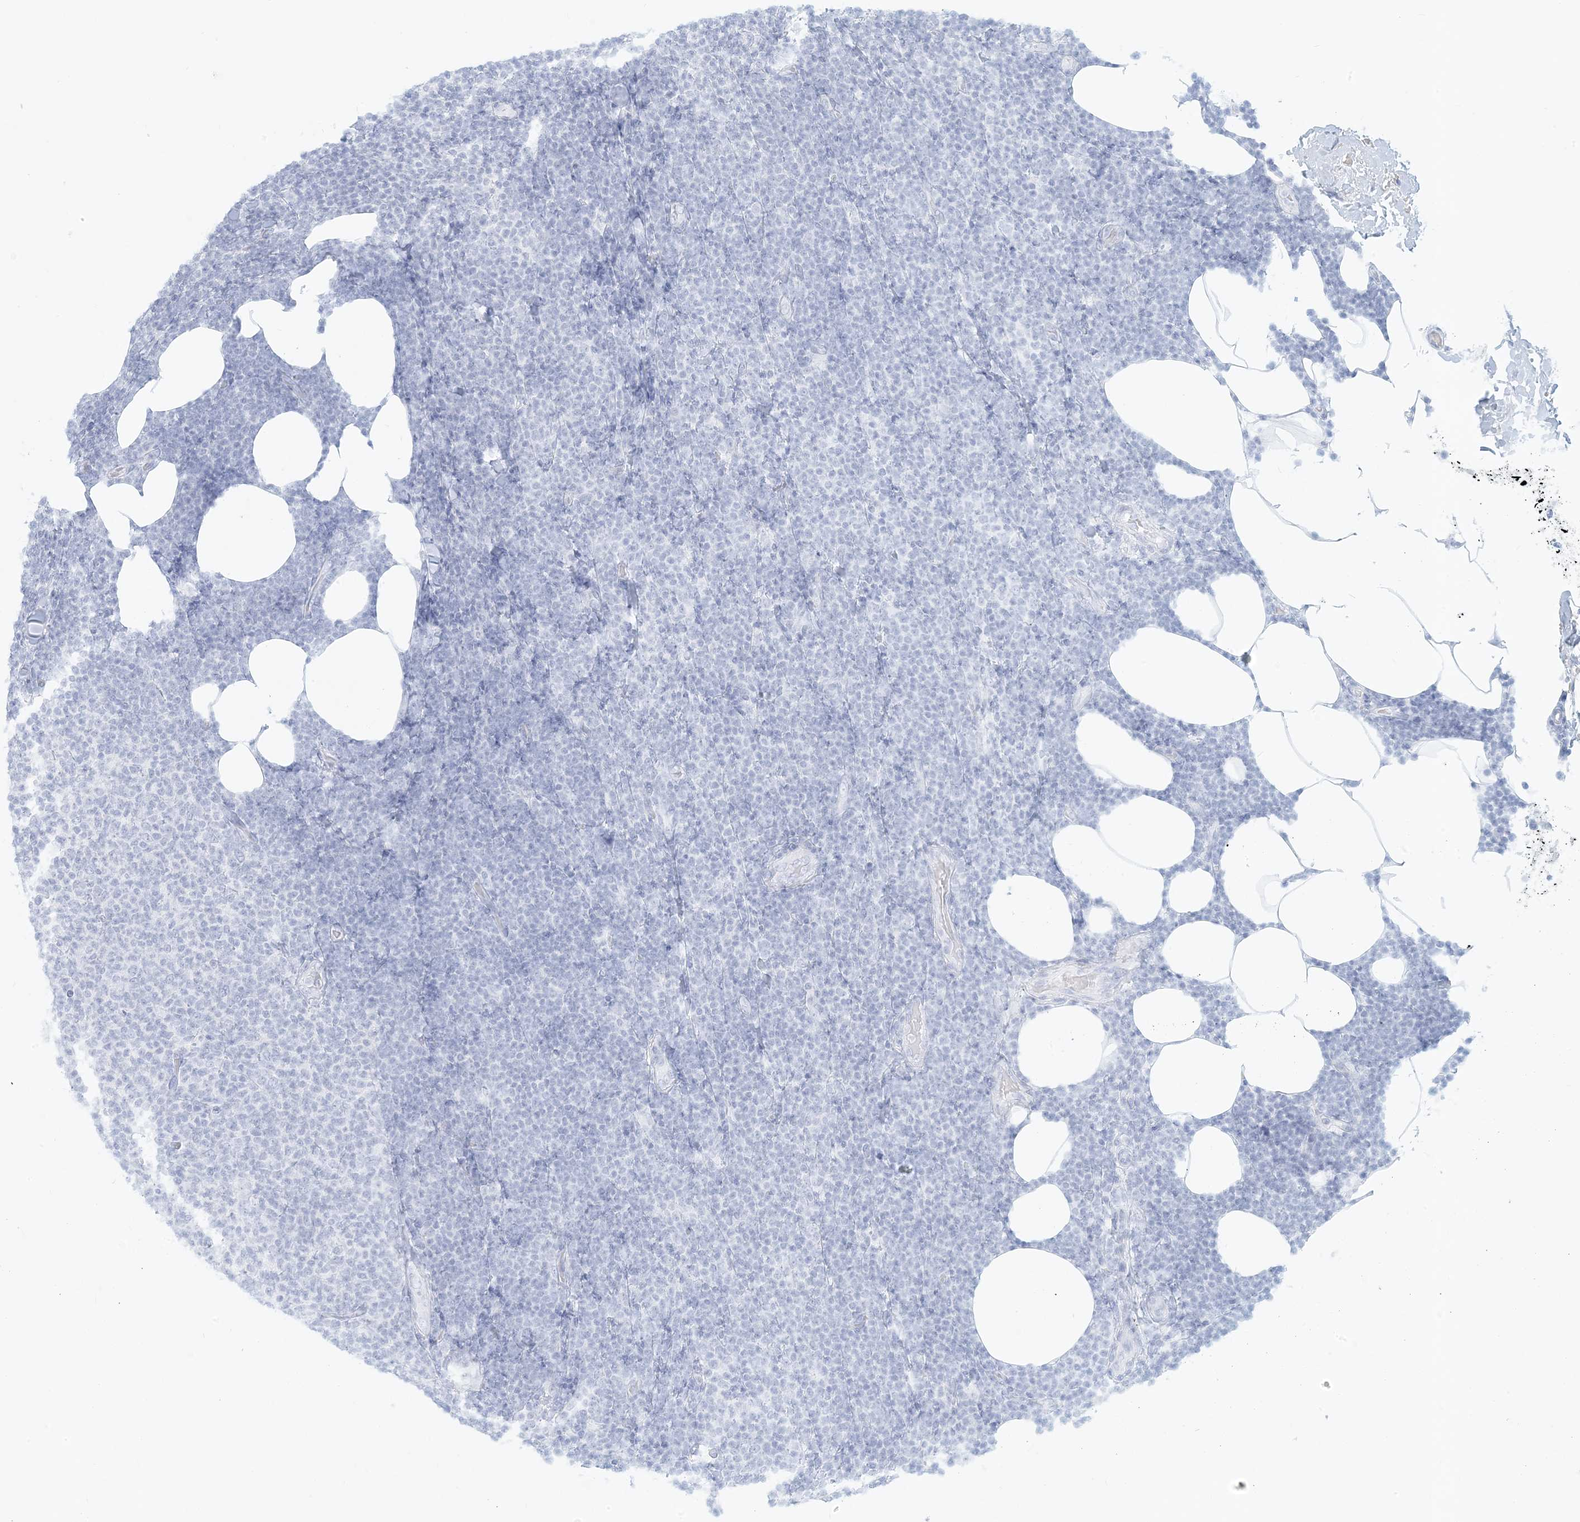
{"staining": {"intensity": "negative", "quantity": "none", "location": "none"}, "tissue": "lymphoma", "cell_type": "Tumor cells", "image_type": "cancer", "snomed": [{"axis": "morphology", "description": "Malignant lymphoma, non-Hodgkin's type, Low grade"}, {"axis": "topography", "description": "Lymph node"}], "caption": "Protein analysis of low-grade malignant lymphoma, non-Hodgkin's type demonstrates no significant positivity in tumor cells.", "gene": "MCOLN1", "patient": {"sex": "male", "age": 66}}